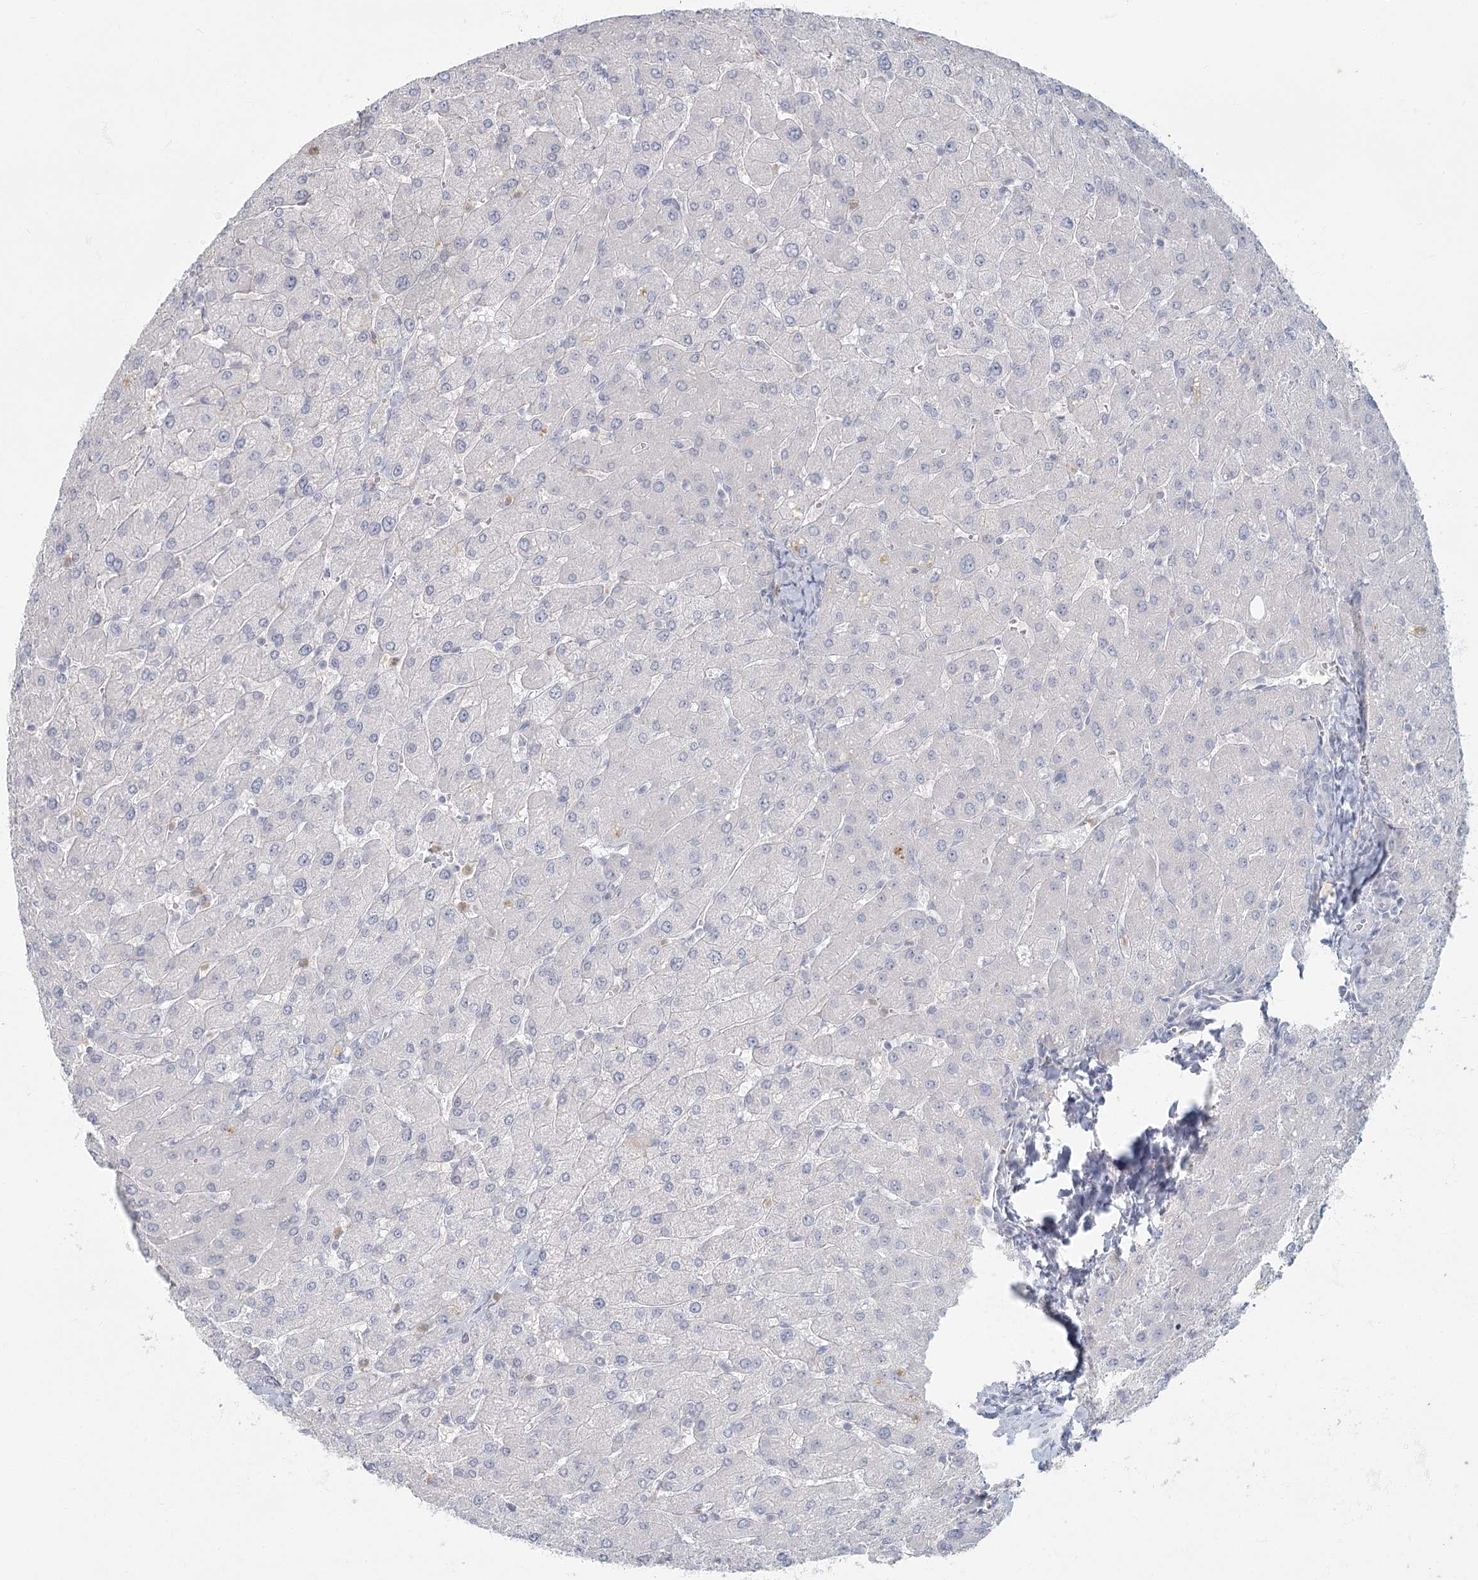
{"staining": {"intensity": "negative", "quantity": "none", "location": "none"}, "tissue": "liver", "cell_type": "Cholangiocytes", "image_type": "normal", "snomed": [{"axis": "morphology", "description": "Normal tissue, NOS"}, {"axis": "topography", "description": "Liver"}], "caption": "Immunohistochemical staining of unremarkable liver demonstrates no significant positivity in cholangiocytes.", "gene": "FAM110C", "patient": {"sex": "male", "age": 55}}